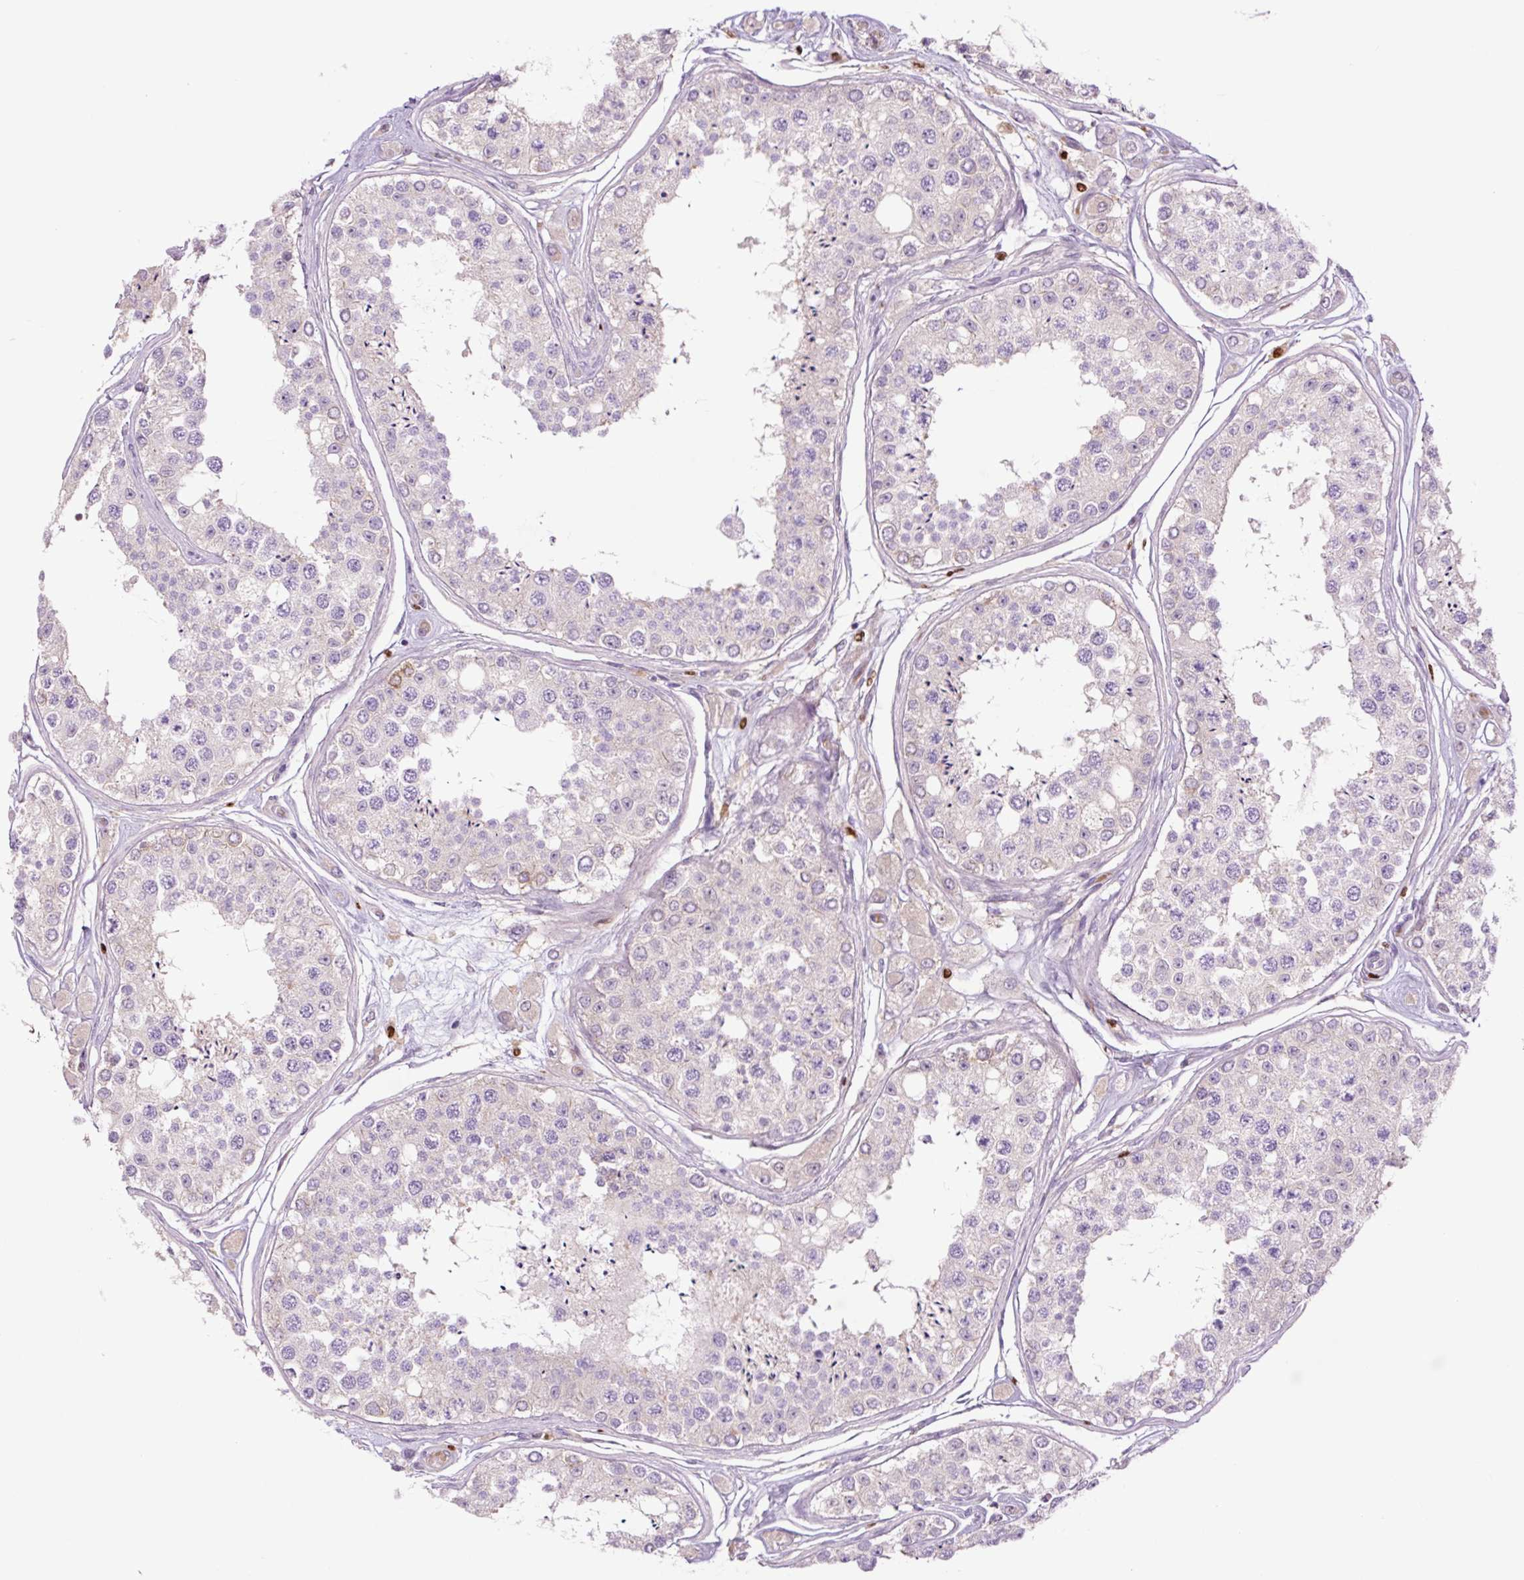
{"staining": {"intensity": "weak", "quantity": "<25%", "location": "cytoplasmic/membranous"}, "tissue": "testis", "cell_type": "Cells in seminiferous ducts", "image_type": "normal", "snomed": [{"axis": "morphology", "description": "Normal tissue, NOS"}, {"axis": "topography", "description": "Testis"}], "caption": "DAB (3,3'-diaminobenzidine) immunohistochemical staining of benign human testis demonstrates no significant positivity in cells in seminiferous ducts. (DAB (3,3'-diaminobenzidine) immunohistochemistry (IHC) visualized using brightfield microscopy, high magnification).", "gene": "SPI1", "patient": {"sex": "male", "age": 25}}